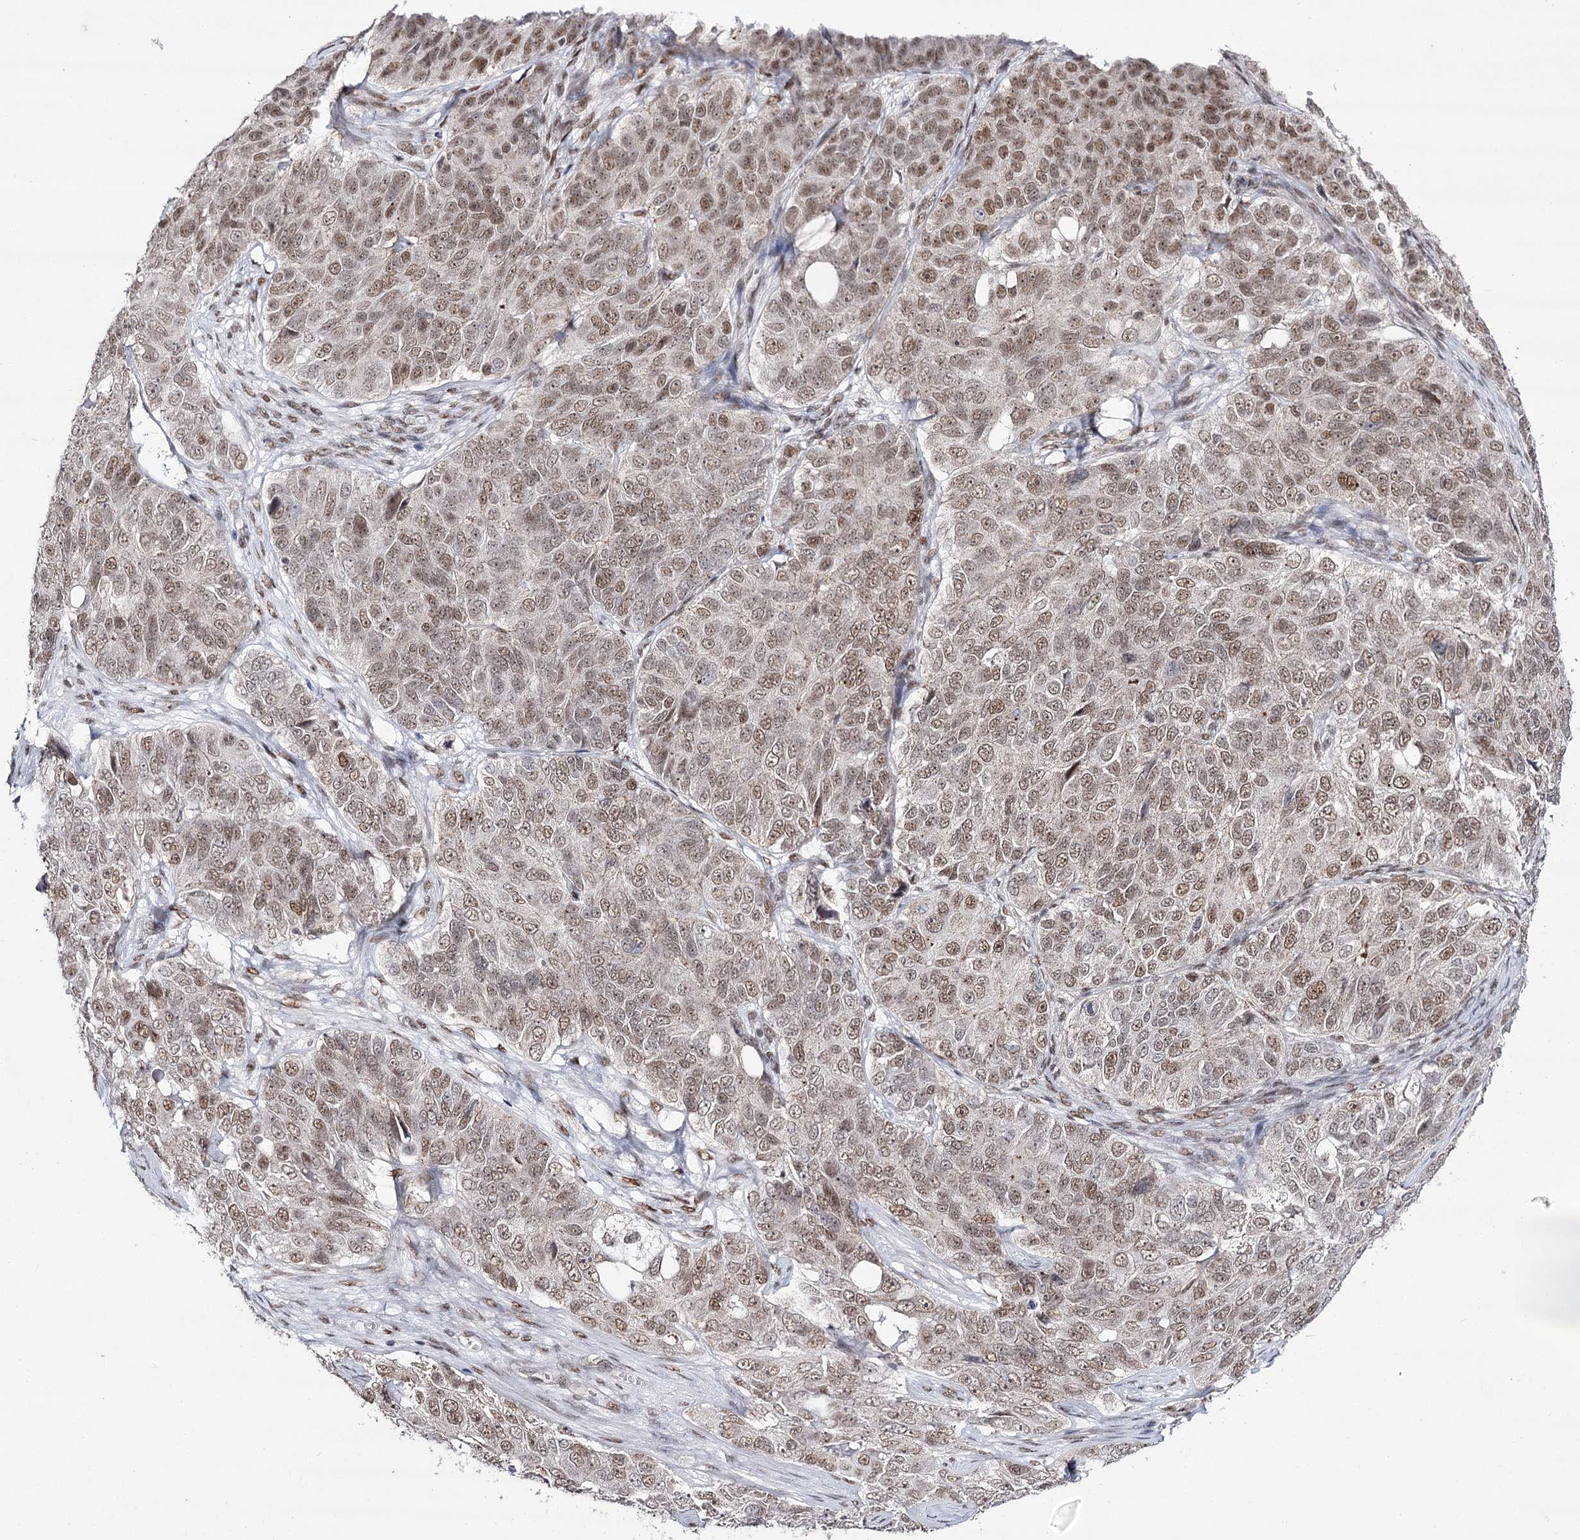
{"staining": {"intensity": "moderate", "quantity": "25%-75%", "location": "nuclear"}, "tissue": "ovarian cancer", "cell_type": "Tumor cells", "image_type": "cancer", "snomed": [{"axis": "morphology", "description": "Carcinoma, endometroid"}, {"axis": "topography", "description": "Ovary"}], "caption": "Protein expression by immunohistochemistry (IHC) shows moderate nuclear positivity in about 25%-75% of tumor cells in endometroid carcinoma (ovarian).", "gene": "VGLL4", "patient": {"sex": "female", "age": 51}}